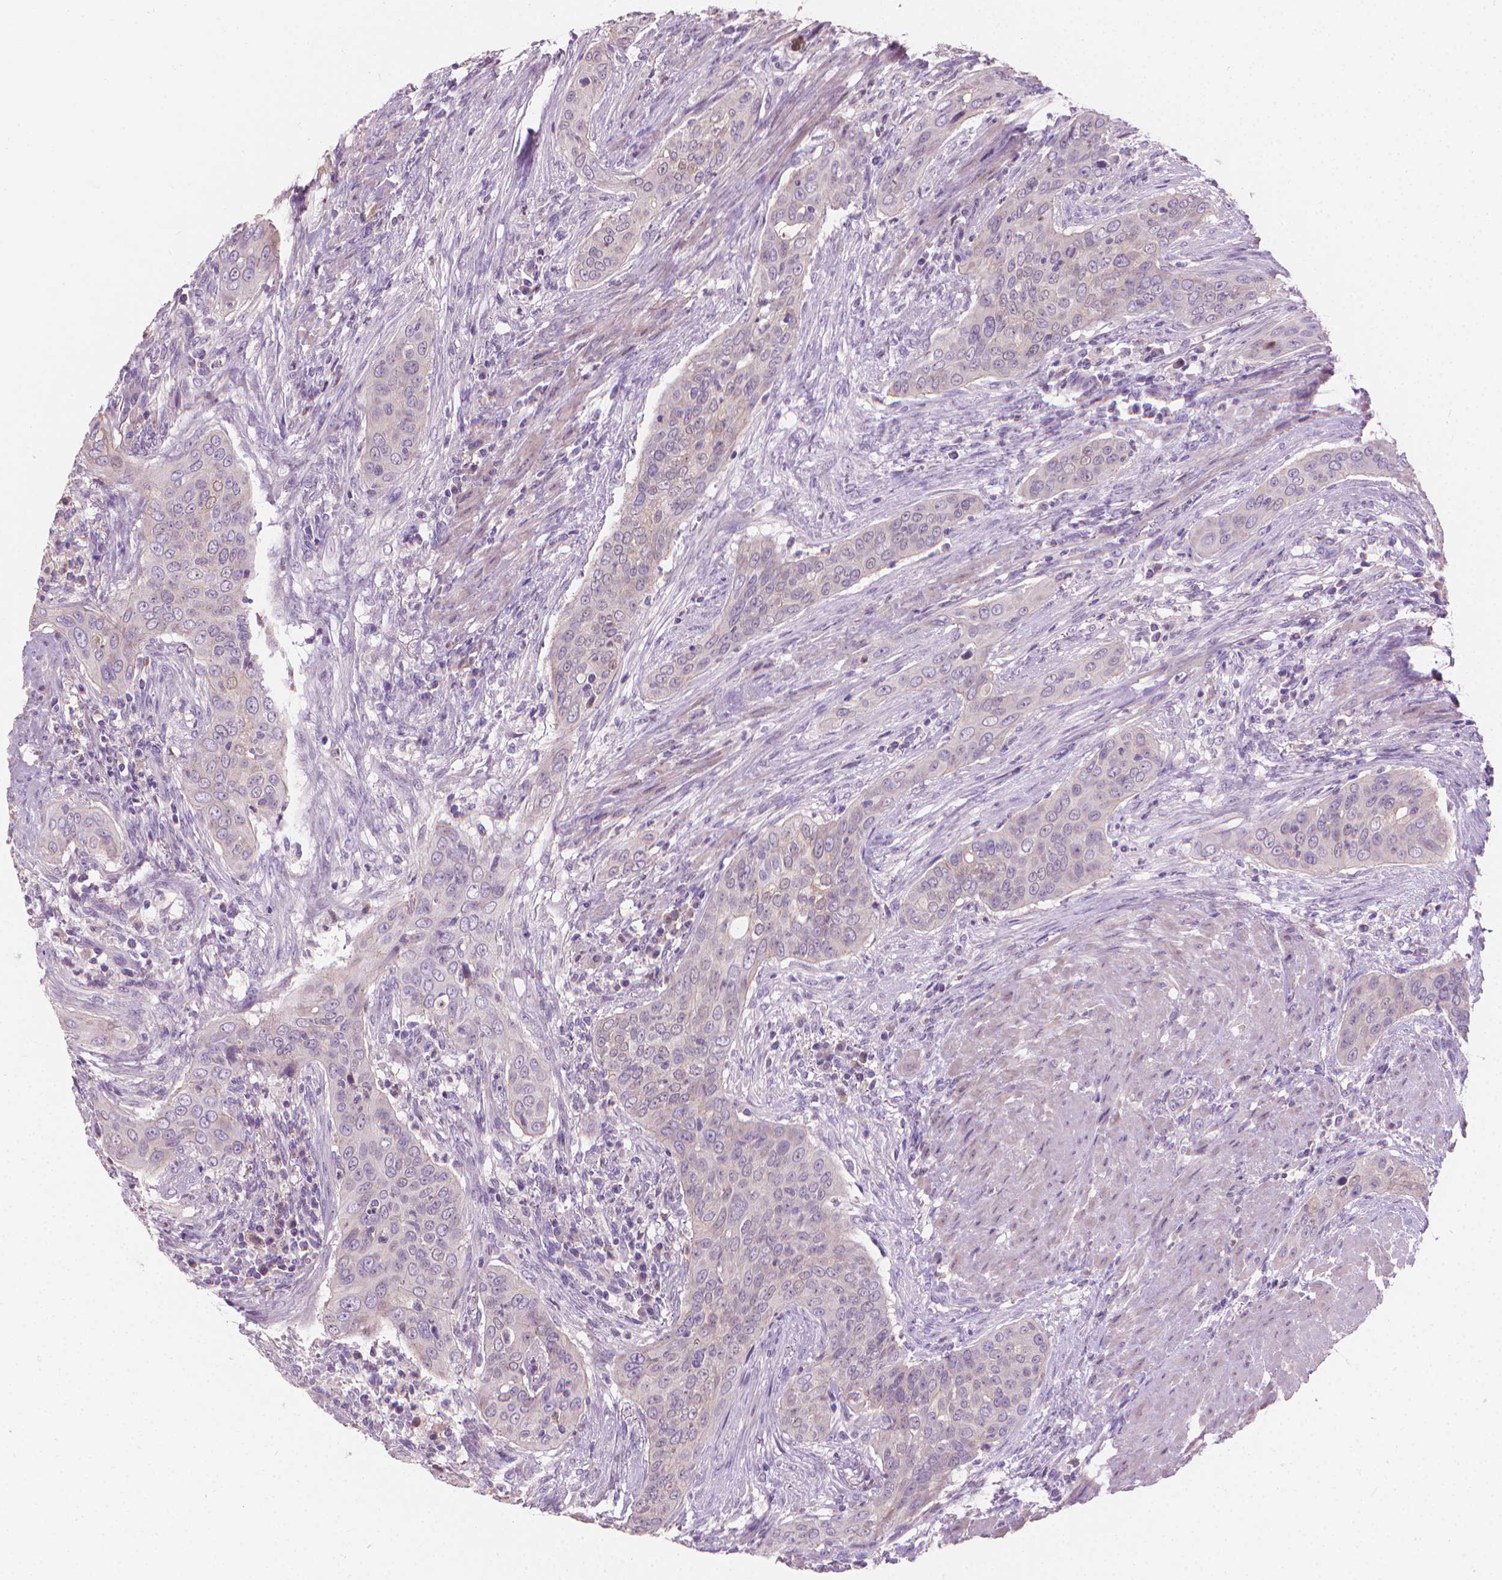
{"staining": {"intensity": "negative", "quantity": "none", "location": "none"}, "tissue": "urothelial cancer", "cell_type": "Tumor cells", "image_type": "cancer", "snomed": [{"axis": "morphology", "description": "Urothelial carcinoma, High grade"}, {"axis": "topography", "description": "Urinary bladder"}], "caption": "Tumor cells are negative for protein expression in human urothelial carcinoma (high-grade).", "gene": "CABCOCO1", "patient": {"sex": "male", "age": 82}}